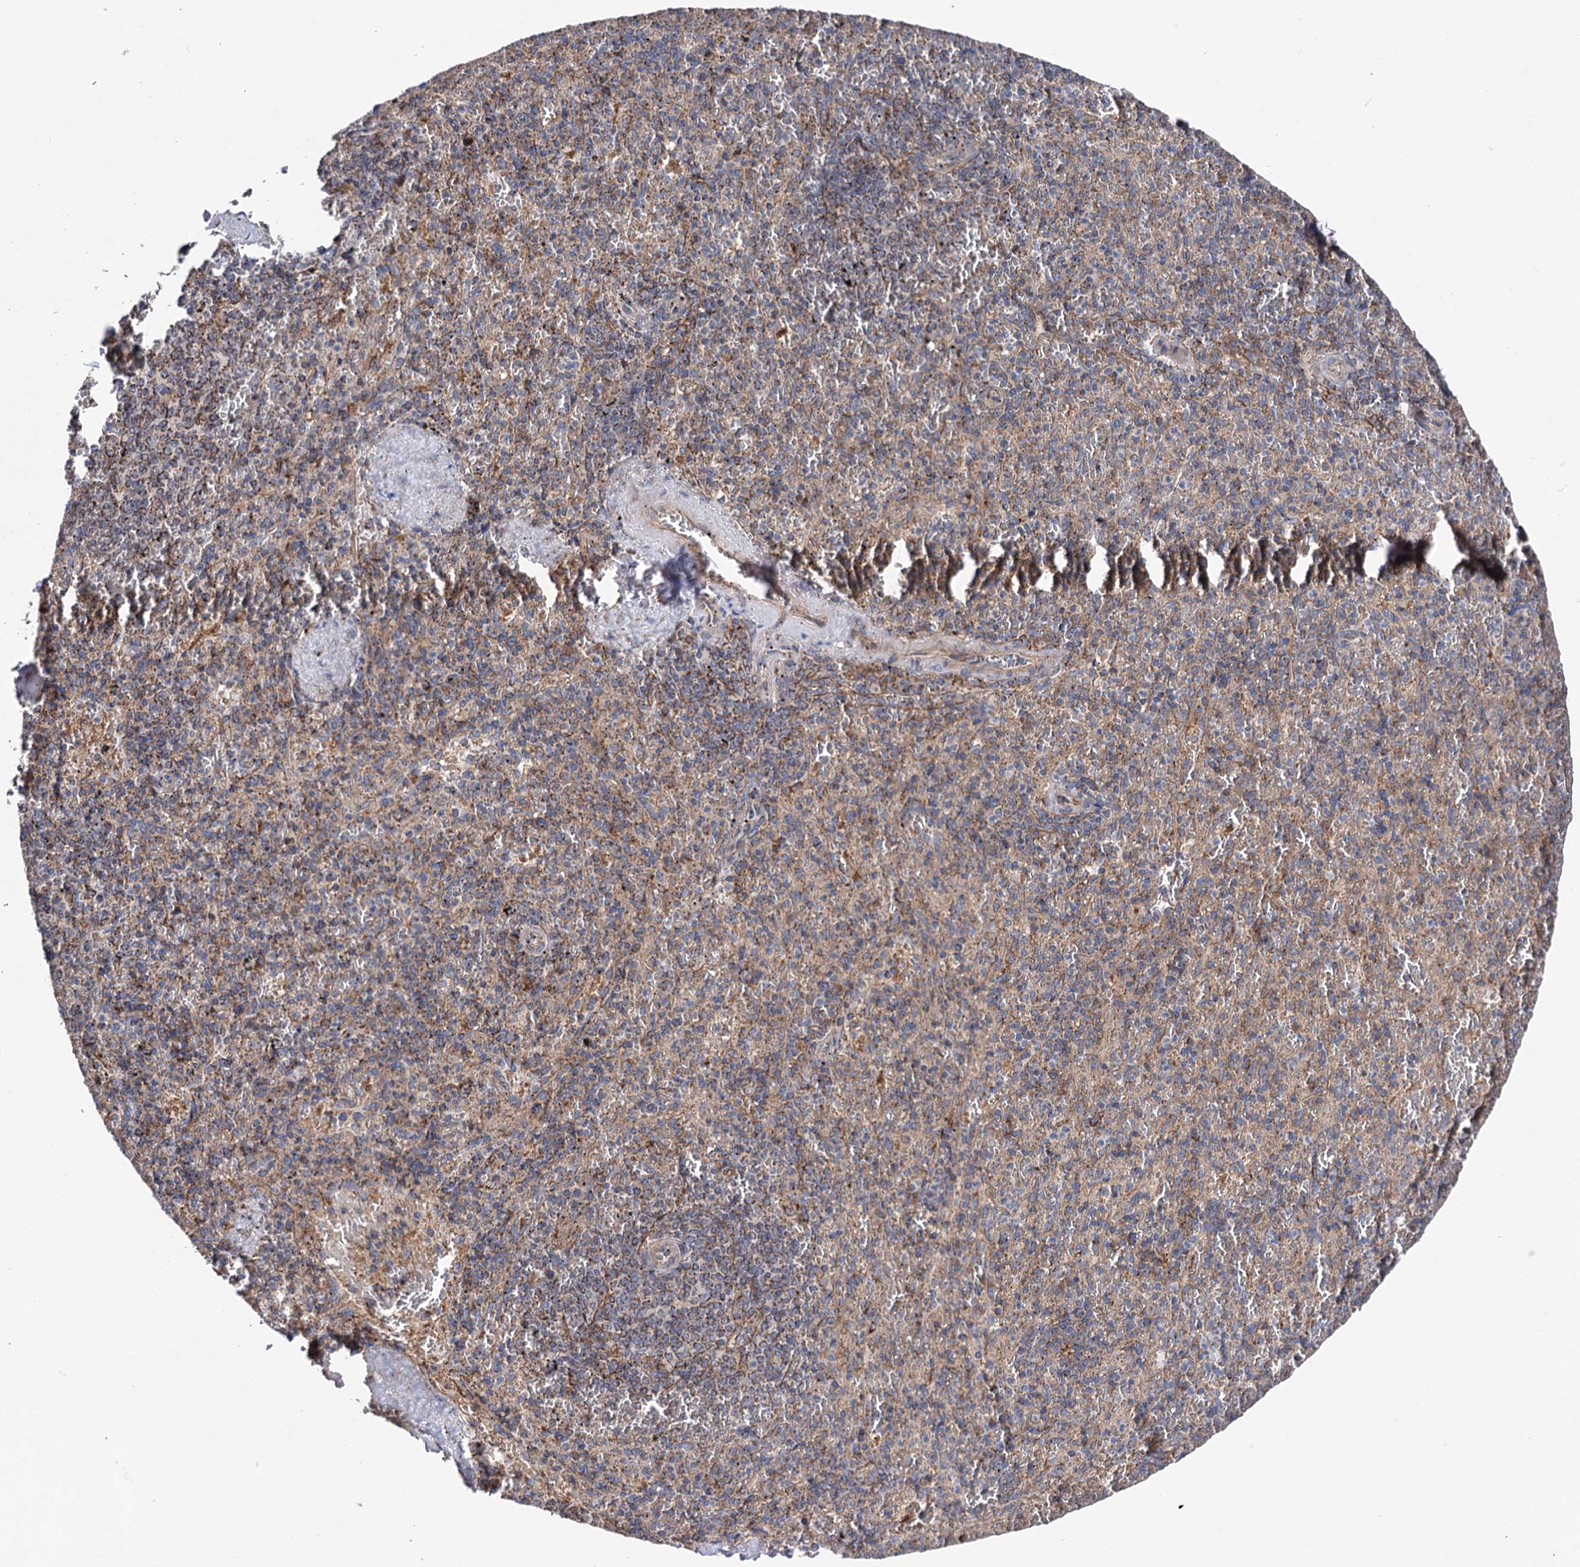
{"staining": {"intensity": "moderate", "quantity": "25%-75%", "location": "cytoplasmic/membranous"}, "tissue": "spleen", "cell_type": "Cells in red pulp", "image_type": "normal", "snomed": [{"axis": "morphology", "description": "Normal tissue, NOS"}, {"axis": "topography", "description": "Spleen"}], "caption": "Unremarkable spleen exhibits moderate cytoplasmic/membranous expression in approximately 25%-75% of cells in red pulp.", "gene": "SUCLA2", "patient": {"sex": "male", "age": 82}}